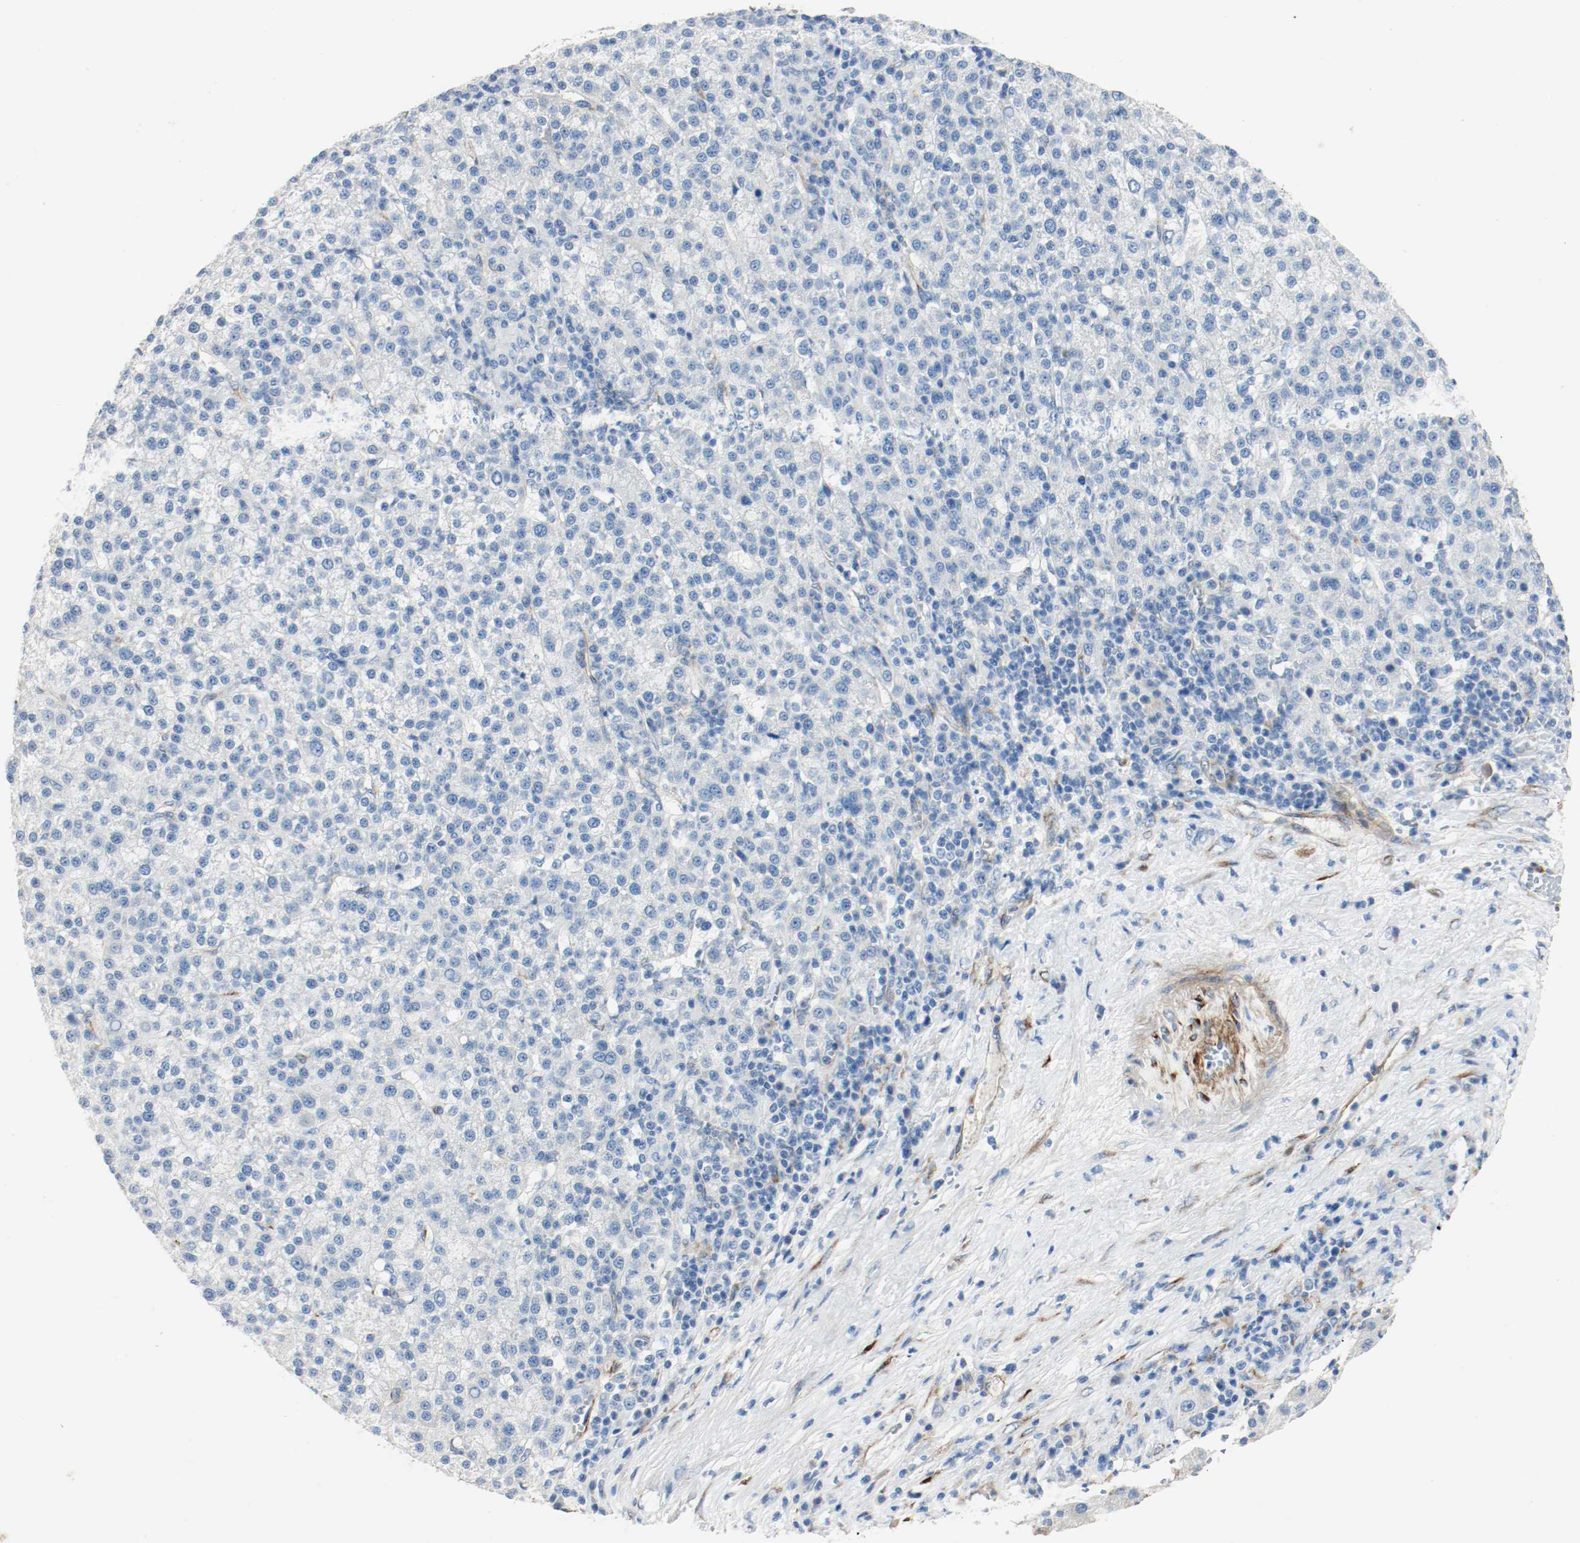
{"staining": {"intensity": "negative", "quantity": "none", "location": "none"}, "tissue": "liver cancer", "cell_type": "Tumor cells", "image_type": "cancer", "snomed": [{"axis": "morphology", "description": "Carcinoma, Hepatocellular, NOS"}, {"axis": "topography", "description": "Liver"}], "caption": "Immunohistochemistry (IHC) of liver cancer (hepatocellular carcinoma) reveals no expression in tumor cells. (Brightfield microscopy of DAB (3,3'-diaminobenzidine) IHC at high magnification).", "gene": "LAMB1", "patient": {"sex": "female", "age": 58}}